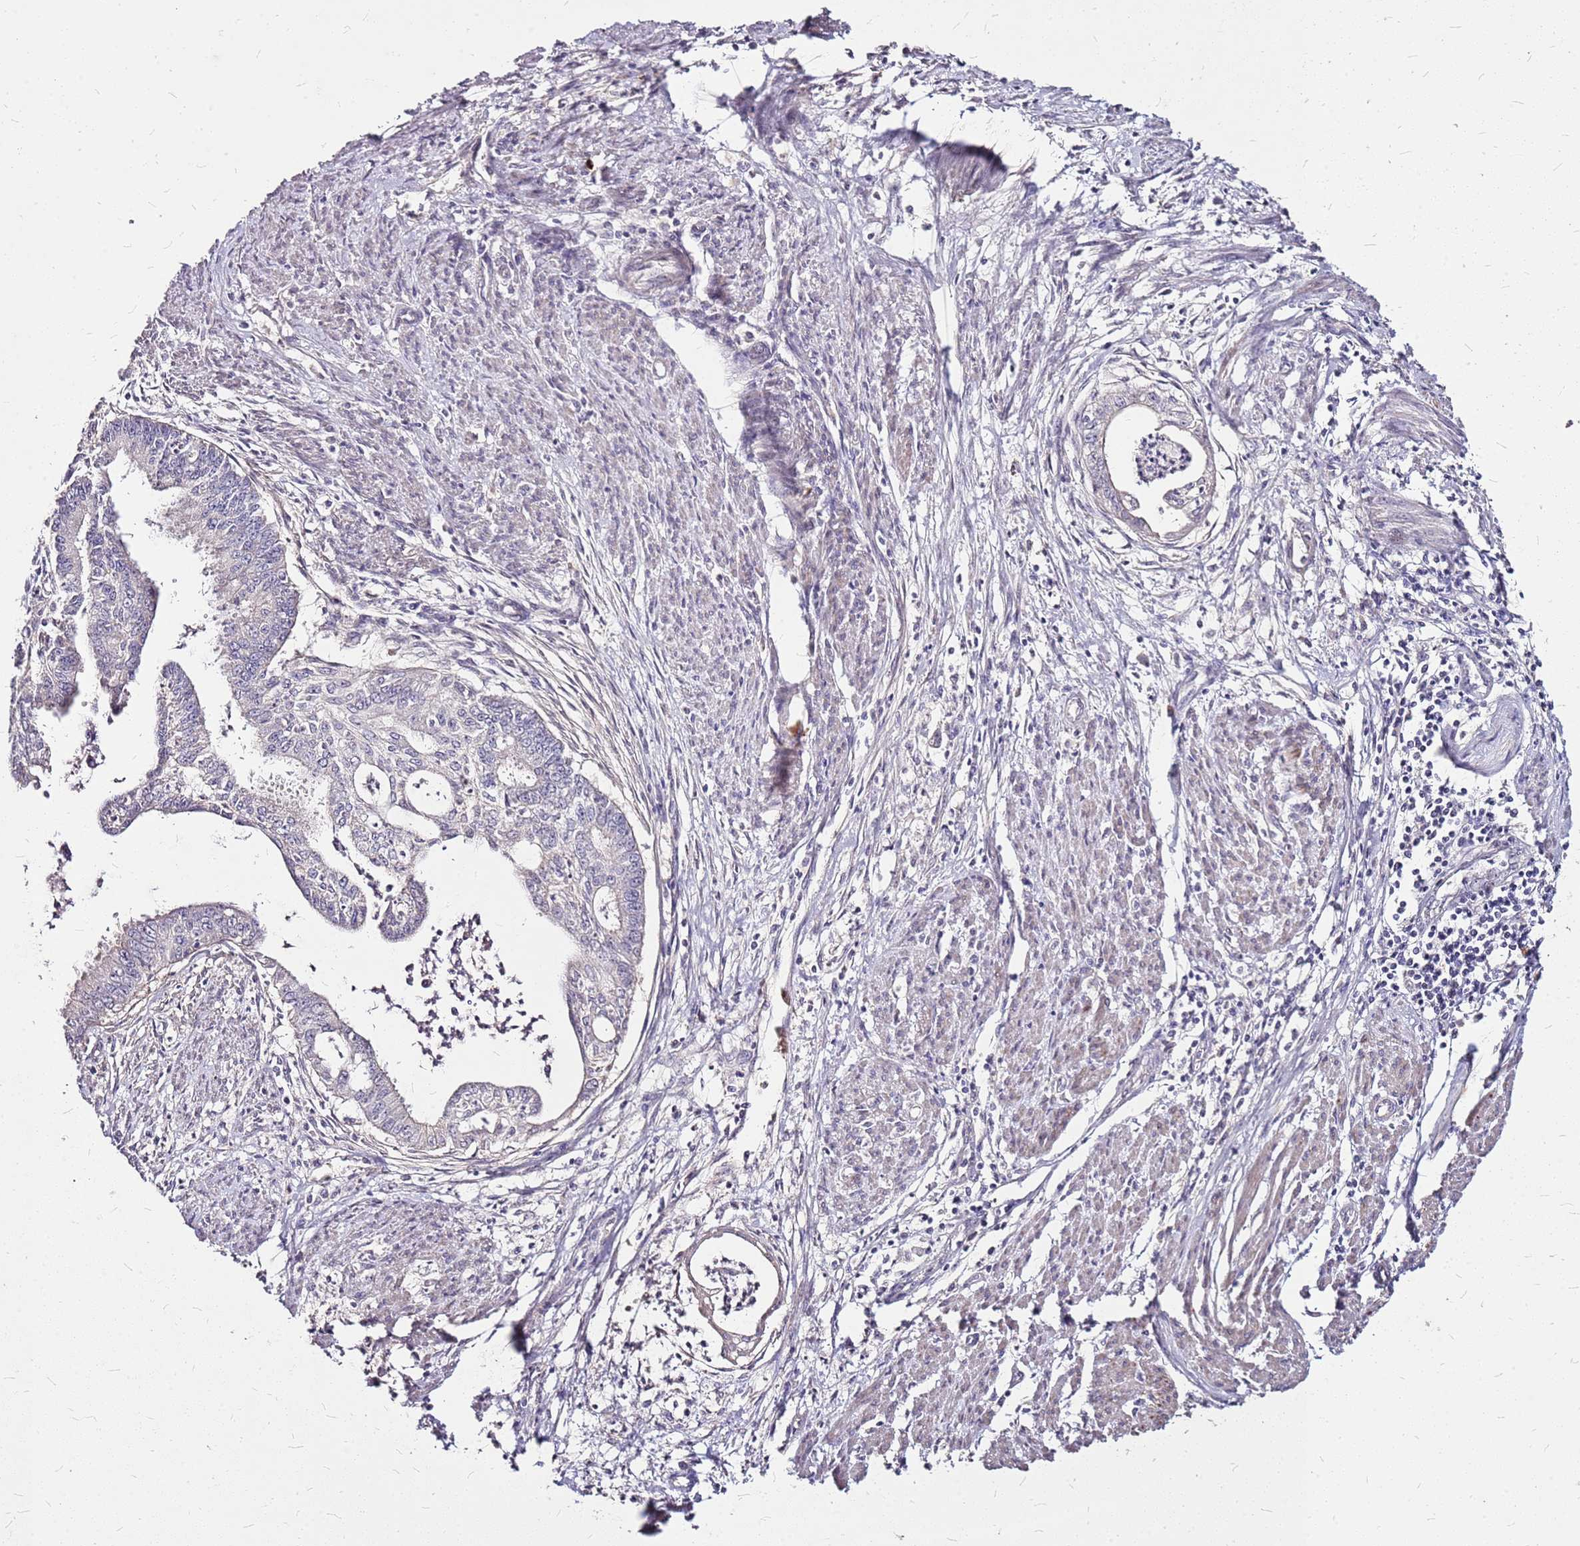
{"staining": {"intensity": "negative", "quantity": "none", "location": "none"}, "tissue": "endometrial cancer", "cell_type": "Tumor cells", "image_type": "cancer", "snomed": [{"axis": "morphology", "description": "Adenocarcinoma, NOS"}, {"axis": "topography", "description": "Endometrium"}], "caption": "Immunohistochemistry (IHC) of human endometrial cancer reveals no staining in tumor cells.", "gene": "DCDC2C", "patient": {"sex": "female", "age": 73}}